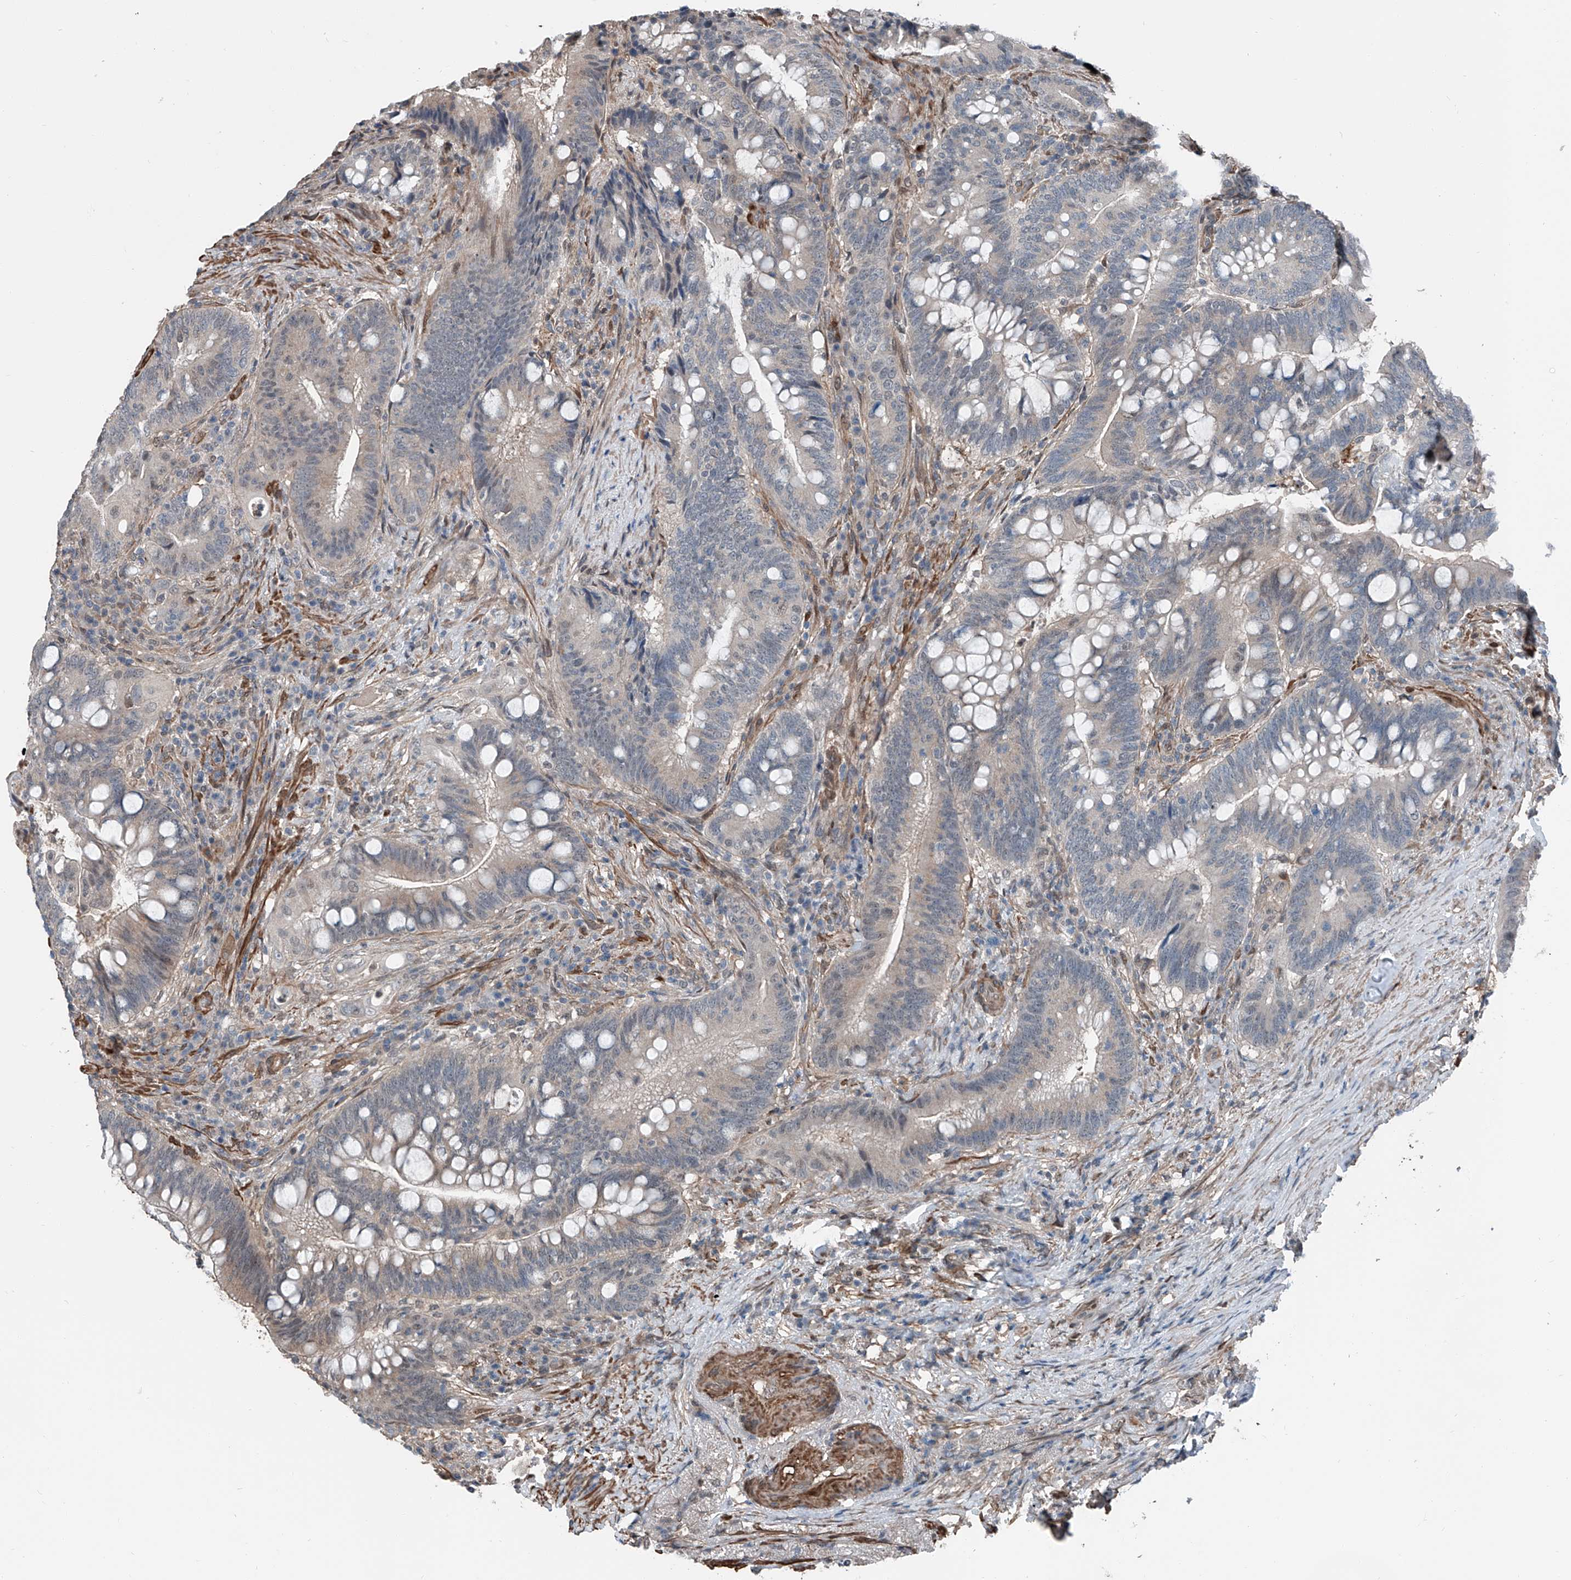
{"staining": {"intensity": "weak", "quantity": ">75%", "location": "cytoplasmic/membranous,nuclear"}, "tissue": "colorectal cancer", "cell_type": "Tumor cells", "image_type": "cancer", "snomed": [{"axis": "morphology", "description": "Adenocarcinoma, NOS"}, {"axis": "topography", "description": "Colon"}], "caption": "A micrograph of adenocarcinoma (colorectal) stained for a protein shows weak cytoplasmic/membranous and nuclear brown staining in tumor cells. Using DAB (3,3'-diaminobenzidine) (brown) and hematoxylin (blue) stains, captured at high magnification using brightfield microscopy.", "gene": "HSPA6", "patient": {"sex": "female", "age": 66}}